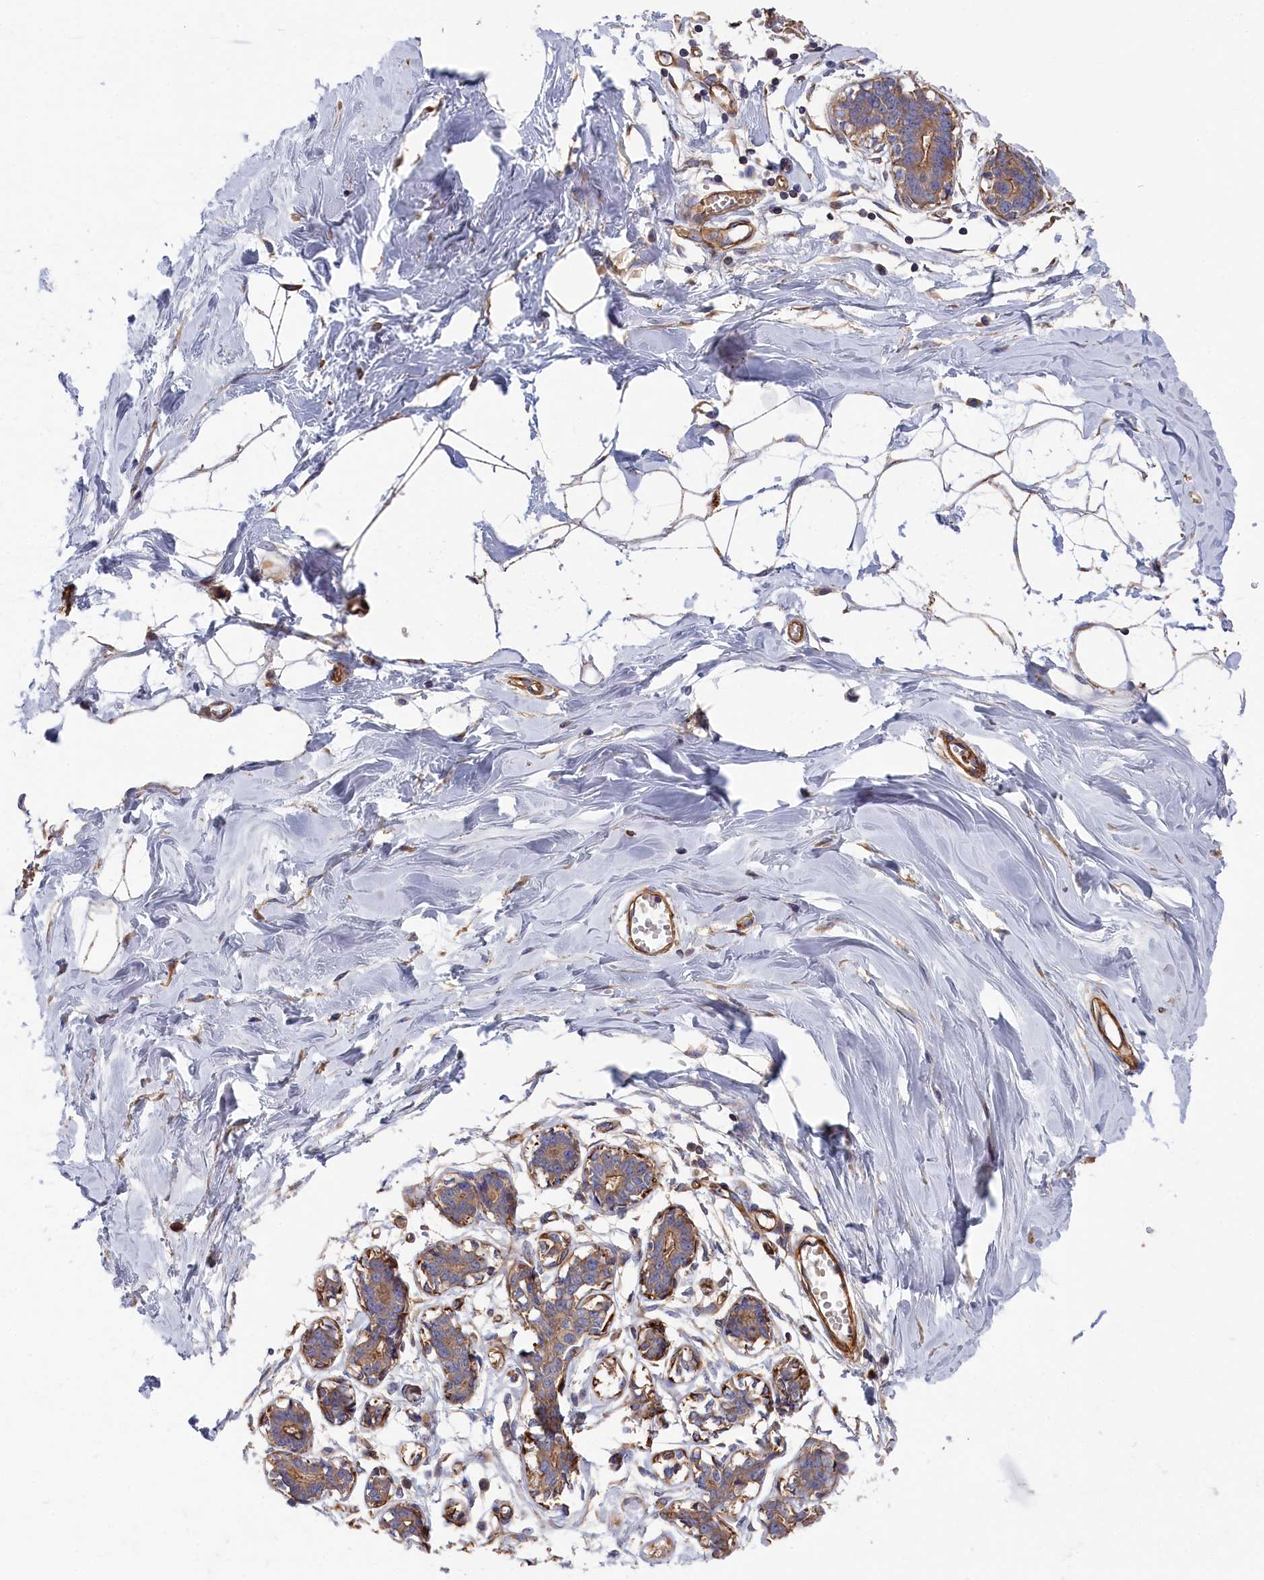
{"staining": {"intensity": "negative", "quantity": "none", "location": "none"}, "tissue": "breast", "cell_type": "Adipocytes", "image_type": "normal", "snomed": [{"axis": "morphology", "description": "Normal tissue, NOS"}, {"axis": "topography", "description": "Breast"}], "caption": "Protein analysis of benign breast exhibits no significant positivity in adipocytes. The staining is performed using DAB (3,3'-diaminobenzidine) brown chromogen with nuclei counter-stained in using hematoxylin.", "gene": "LDHD", "patient": {"sex": "female", "age": 27}}